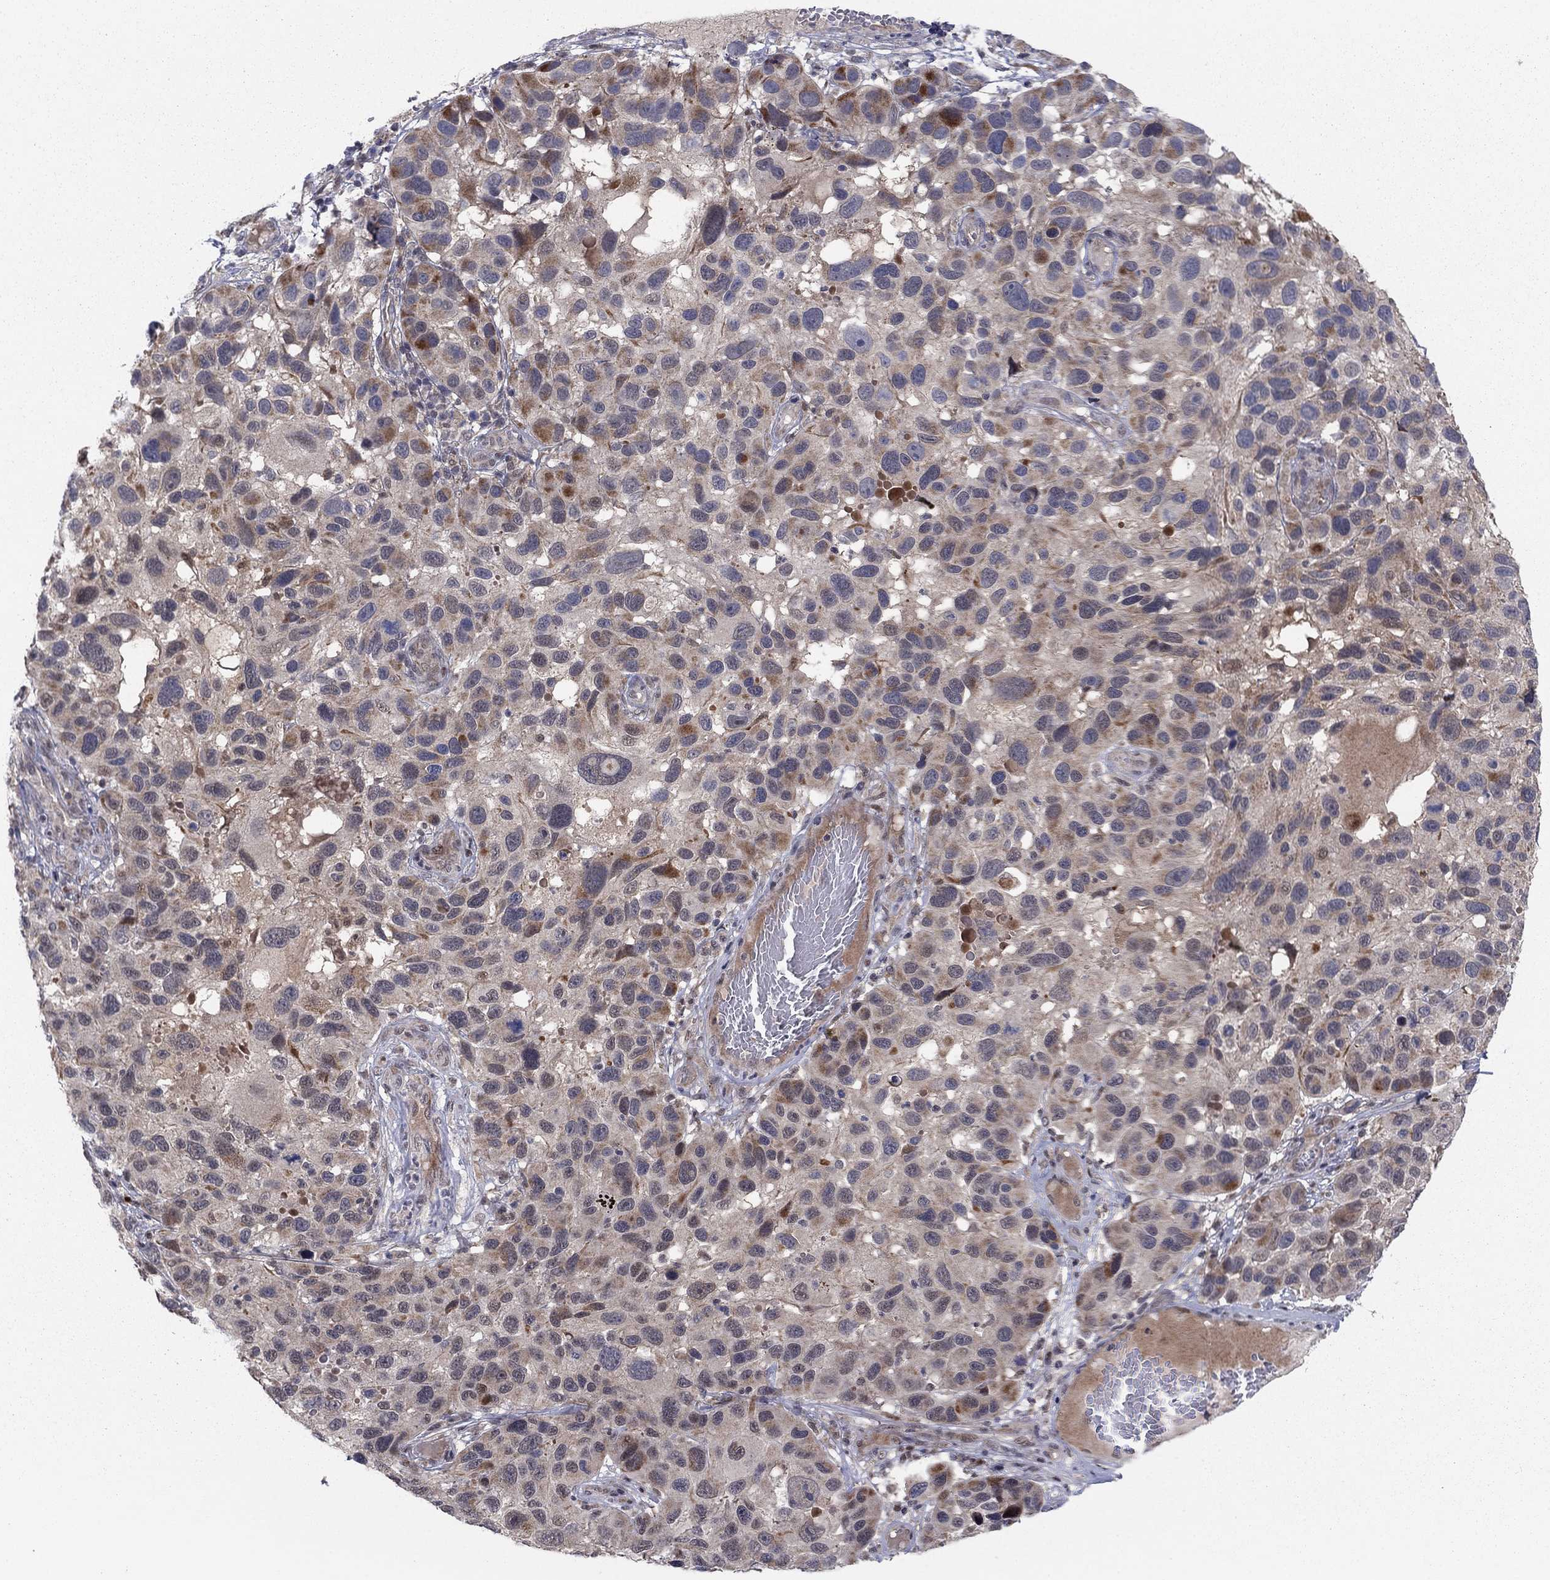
{"staining": {"intensity": "moderate", "quantity": "<25%", "location": "cytoplasmic/membranous"}, "tissue": "melanoma", "cell_type": "Tumor cells", "image_type": "cancer", "snomed": [{"axis": "morphology", "description": "Malignant melanoma, NOS"}, {"axis": "topography", "description": "Skin"}], "caption": "DAB immunohistochemical staining of human melanoma shows moderate cytoplasmic/membranous protein expression in approximately <25% of tumor cells.", "gene": "ZNF395", "patient": {"sex": "male", "age": 53}}